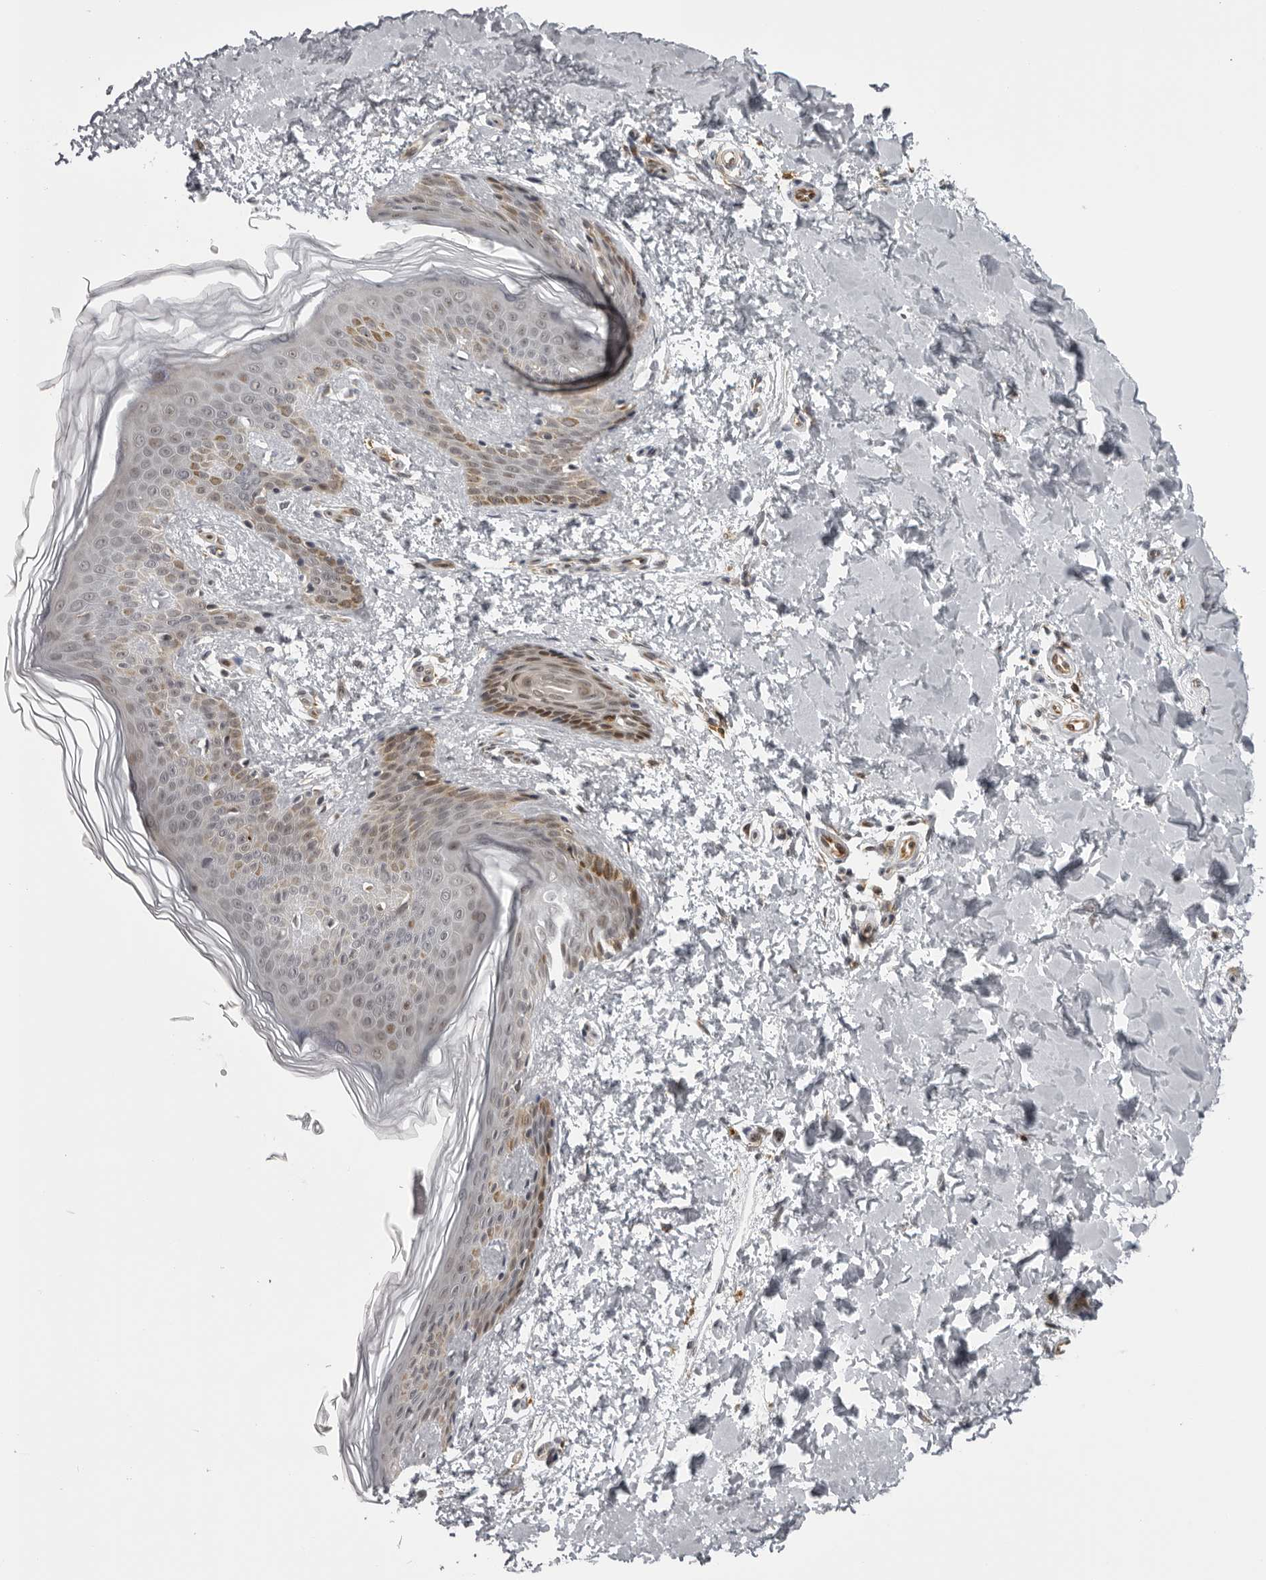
{"staining": {"intensity": "weak", "quantity": ">75%", "location": "cytoplasmic/membranous,nuclear"}, "tissue": "skin", "cell_type": "Fibroblasts", "image_type": "normal", "snomed": [{"axis": "morphology", "description": "Normal tissue, NOS"}, {"axis": "morphology", "description": "Neoplasm, benign, NOS"}, {"axis": "topography", "description": "Skin"}, {"axis": "topography", "description": "Soft tissue"}], "caption": "An immunohistochemistry (IHC) histopathology image of benign tissue is shown. Protein staining in brown shows weak cytoplasmic/membranous,nuclear positivity in skin within fibroblasts. (DAB IHC, brown staining for protein, blue staining for nuclei).", "gene": "GCSAML", "patient": {"sex": "male", "age": 26}}